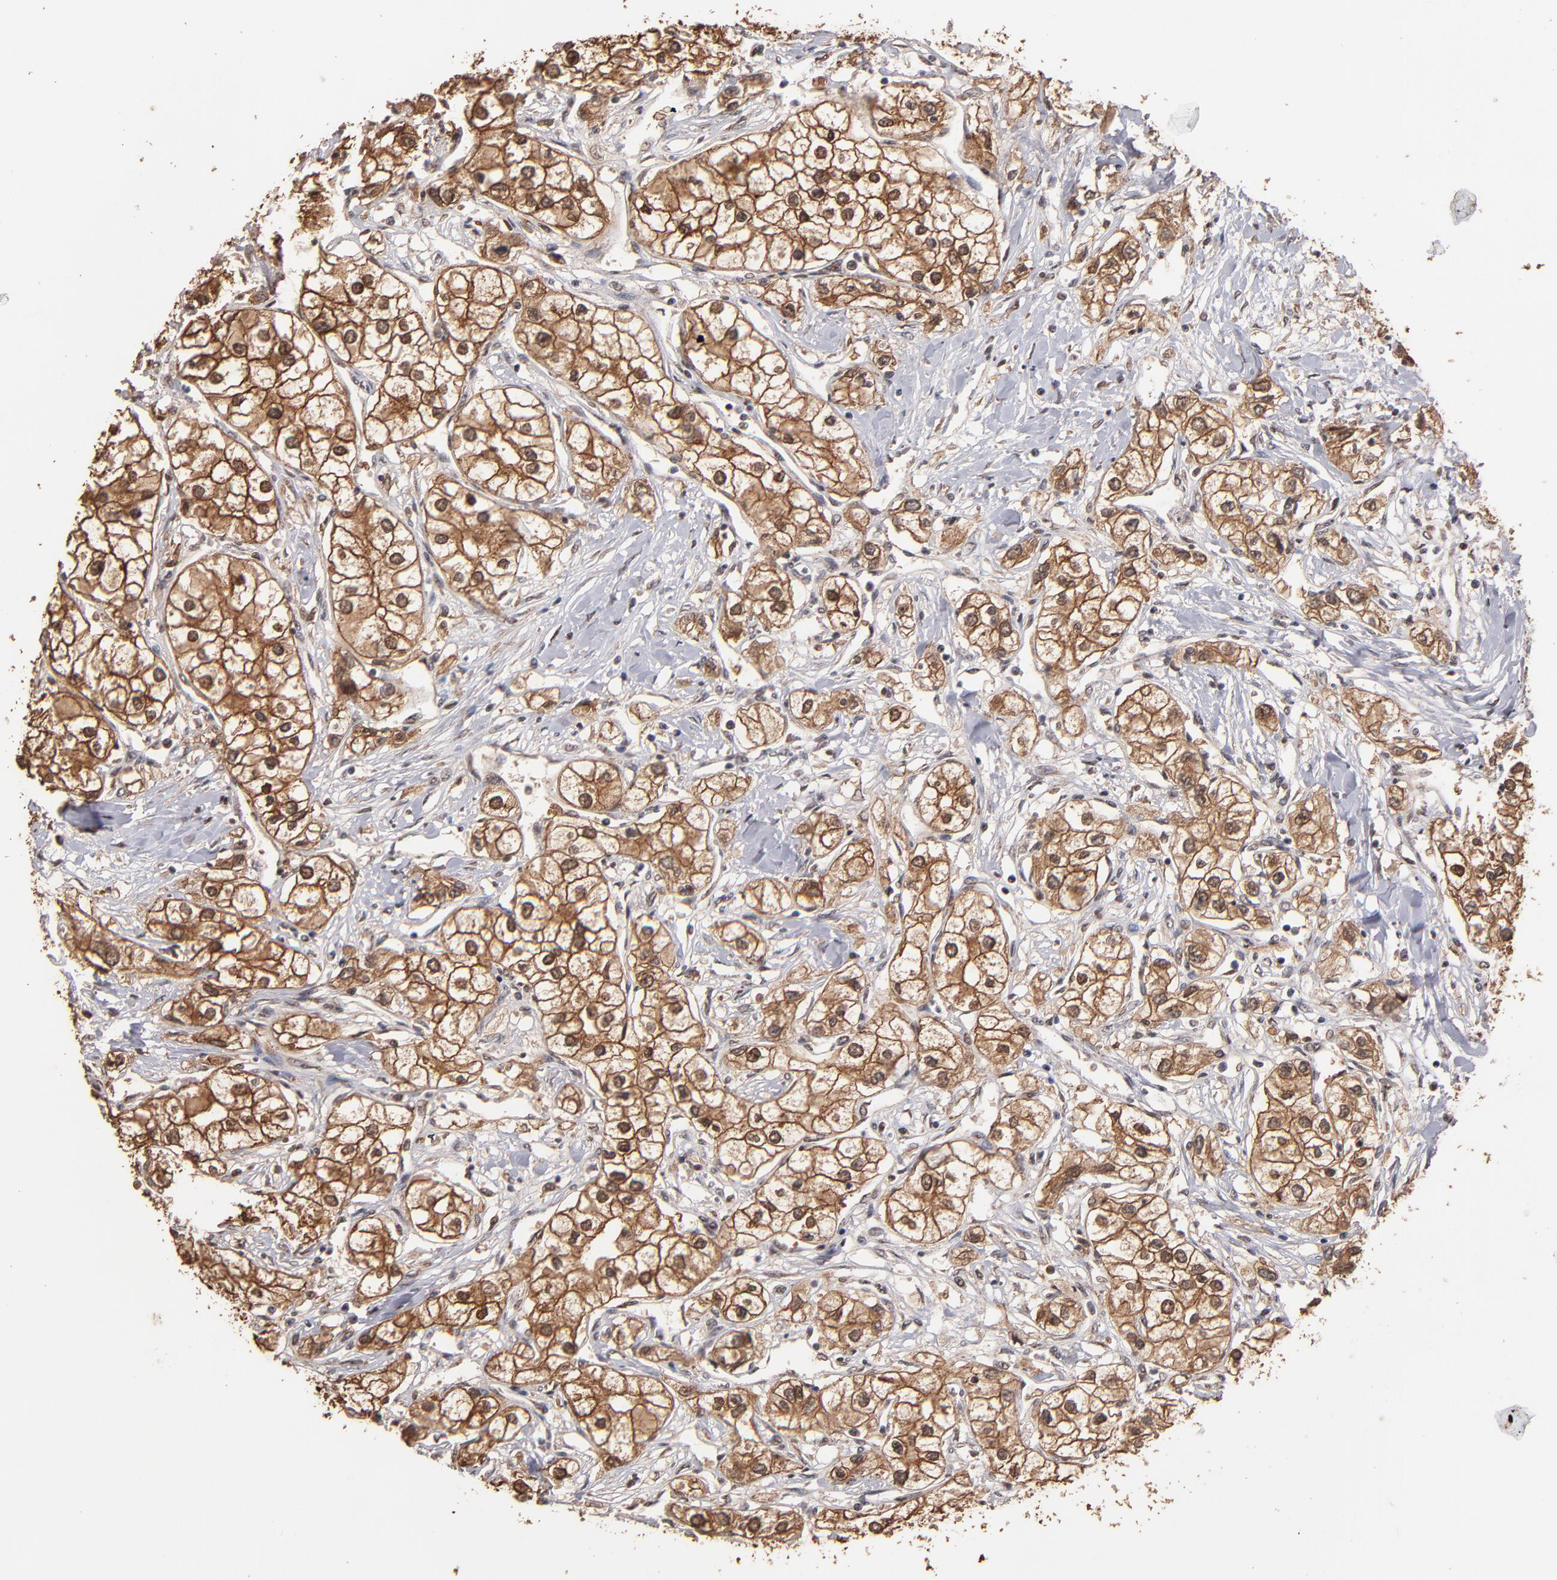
{"staining": {"intensity": "moderate", "quantity": ">75%", "location": "cytoplasmic/membranous"}, "tissue": "renal cancer", "cell_type": "Tumor cells", "image_type": "cancer", "snomed": [{"axis": "morphology", "description": "Adenocarcinoma, NOS"}, {"axis": "topography", "description": "Kidney"}], "caption": "Protein staining reveals moderate cytoplasmic/membranous staining in about >75% of tumor cells in renal cancer (adenocarcinoma).", "gene": "EAPP", "patient": {"sex": "male", "age": 57}}